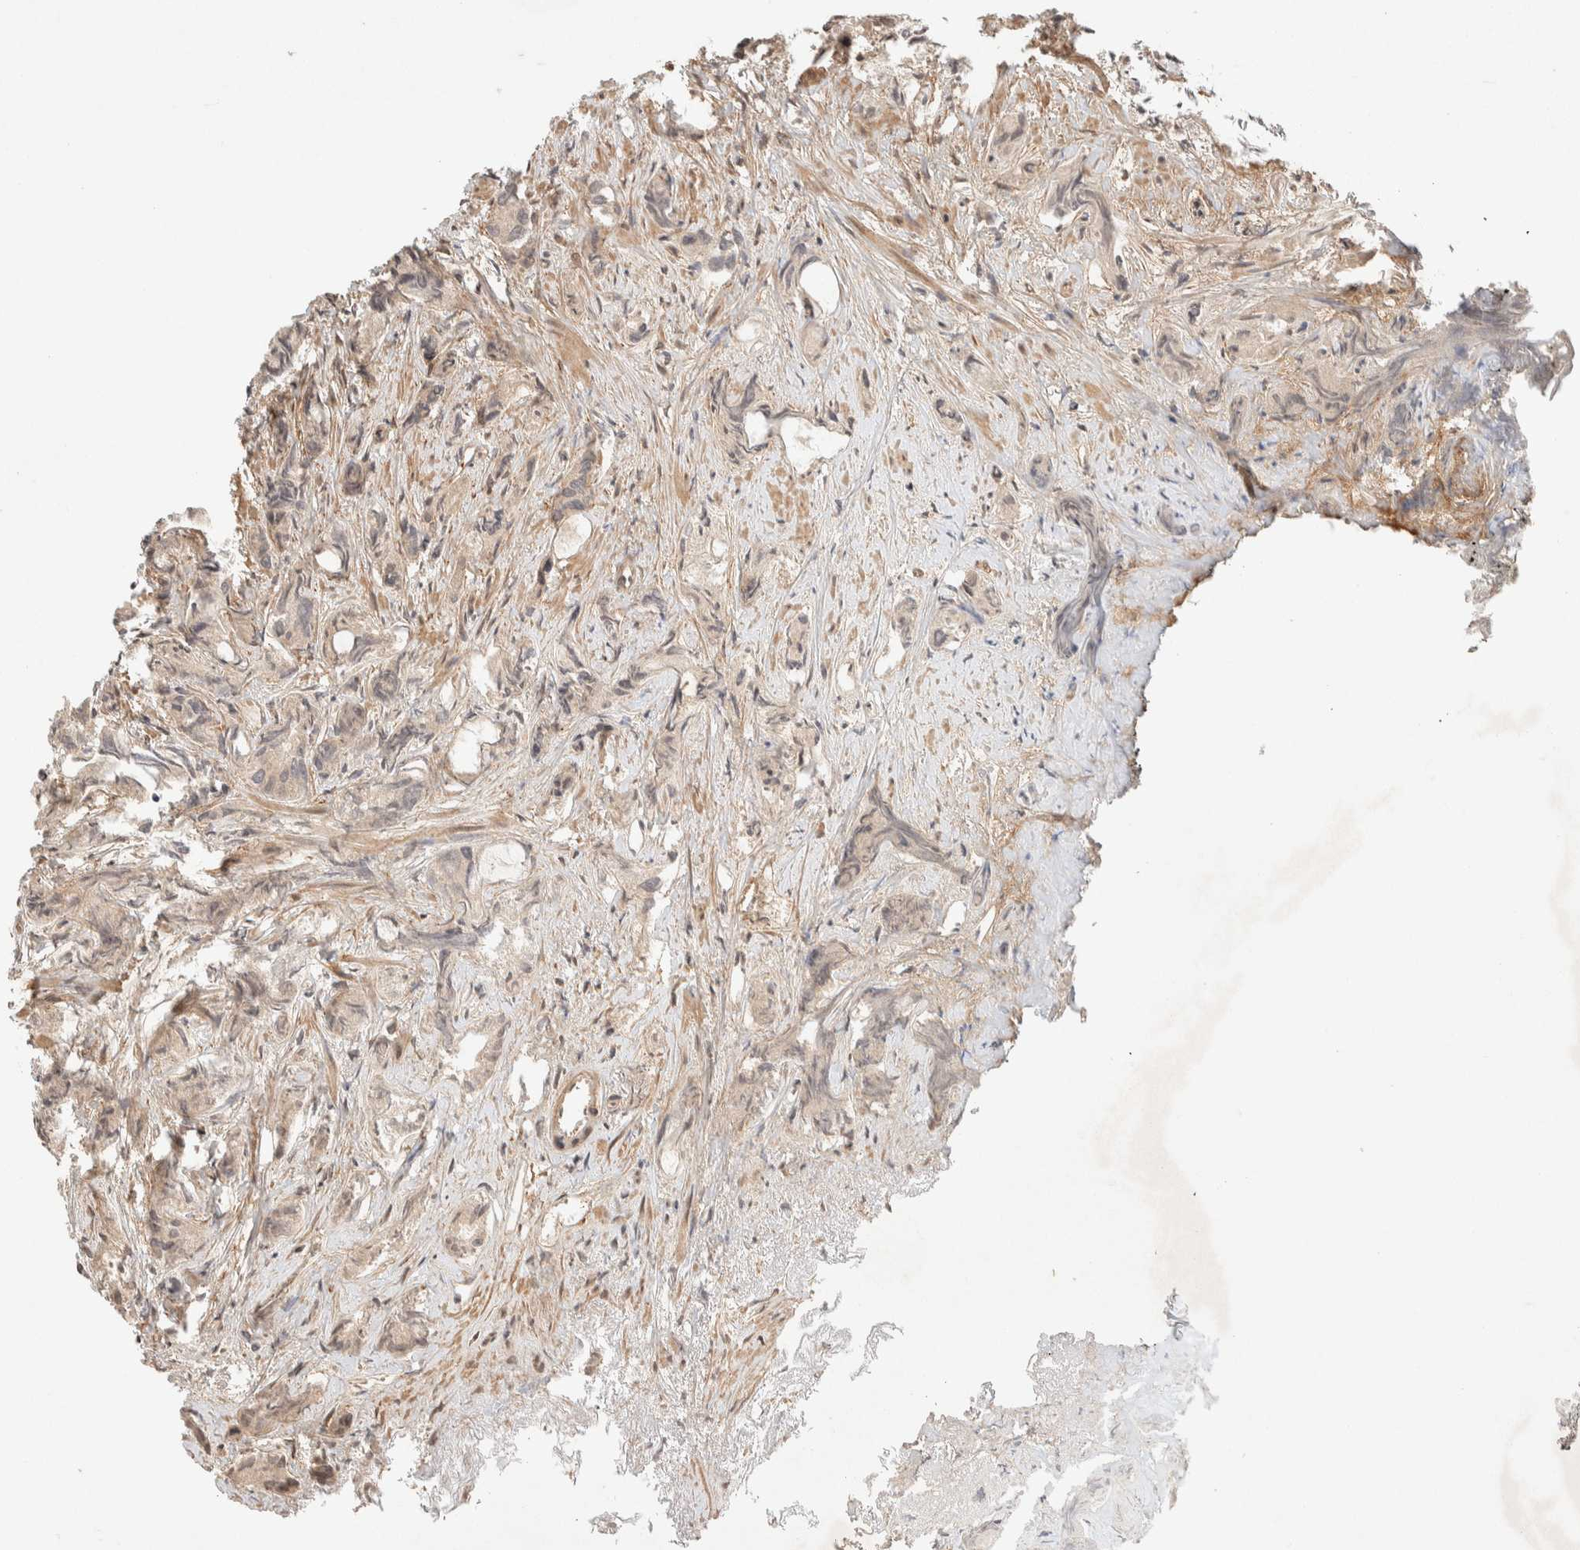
{"staining": {"intensity": "weak", "quantity": "<25%", "location": "cytoplasmic/membranous"}, "tissue": "prostate cancer", "cell_type": "Tumor cells", "image_type": "cancer", "snomed": [{"axis": "morphology", "description": "Adenocarcinoma, Low grade"}, {"axis": "topography", "description": "Prostate"}], "caption": "This histopathology image is of prostate cancer (low-grade adenocarcinoma) stained with immunohistochemistry to label a protein in brown with the nuclei are counter-stained blue. There is no expression in tumor cells. (Stains: DAB (3,3'-diaminobenzidine) IHC with hematoxylin counter stain, Microscopy: brightfield microscopy at high magnification).", "gene": "THRA", "patient": {"sex": "male", "age": 89}}